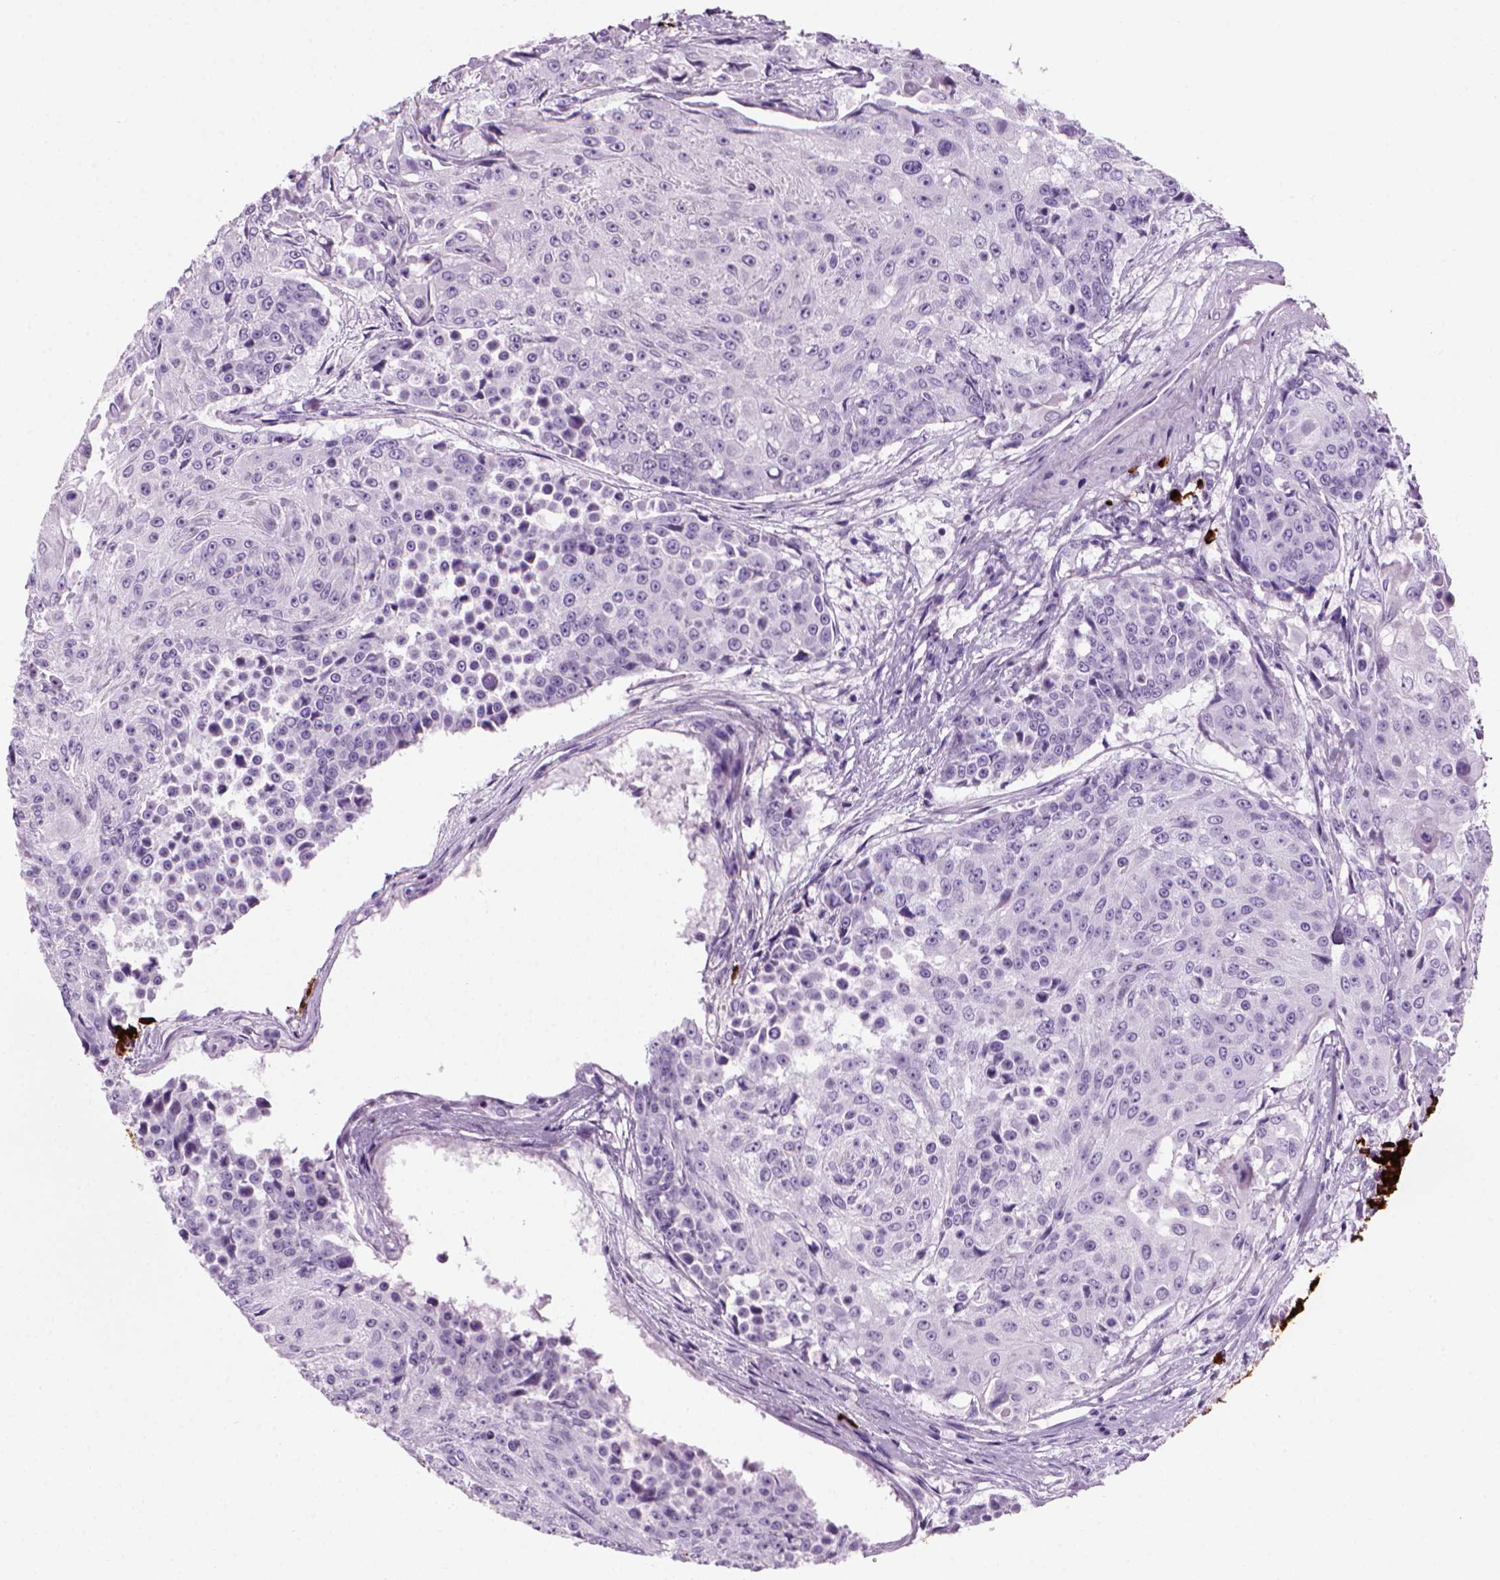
{"staining": {"intensity": "negative", "quantity": "none", "location": "none"}, "tissue": "urothelial cancer", "cell_type": "Tumor cells", "image_type": "cancer", "snomed": [{"axis": "morphology", "description": "Urothelial carcinoma, High grade"}, {"axis": "topography", "description": "Urinary bladder"}], "caption": "IHC image of neoplastic tissue: human urothelial cancer stained with DAB (3,3'-diaminobenzidine) shows no significant protein positivity in tumor cells.", "gene": "MZB1", "patient": {"sex": "female", "age": 63}}